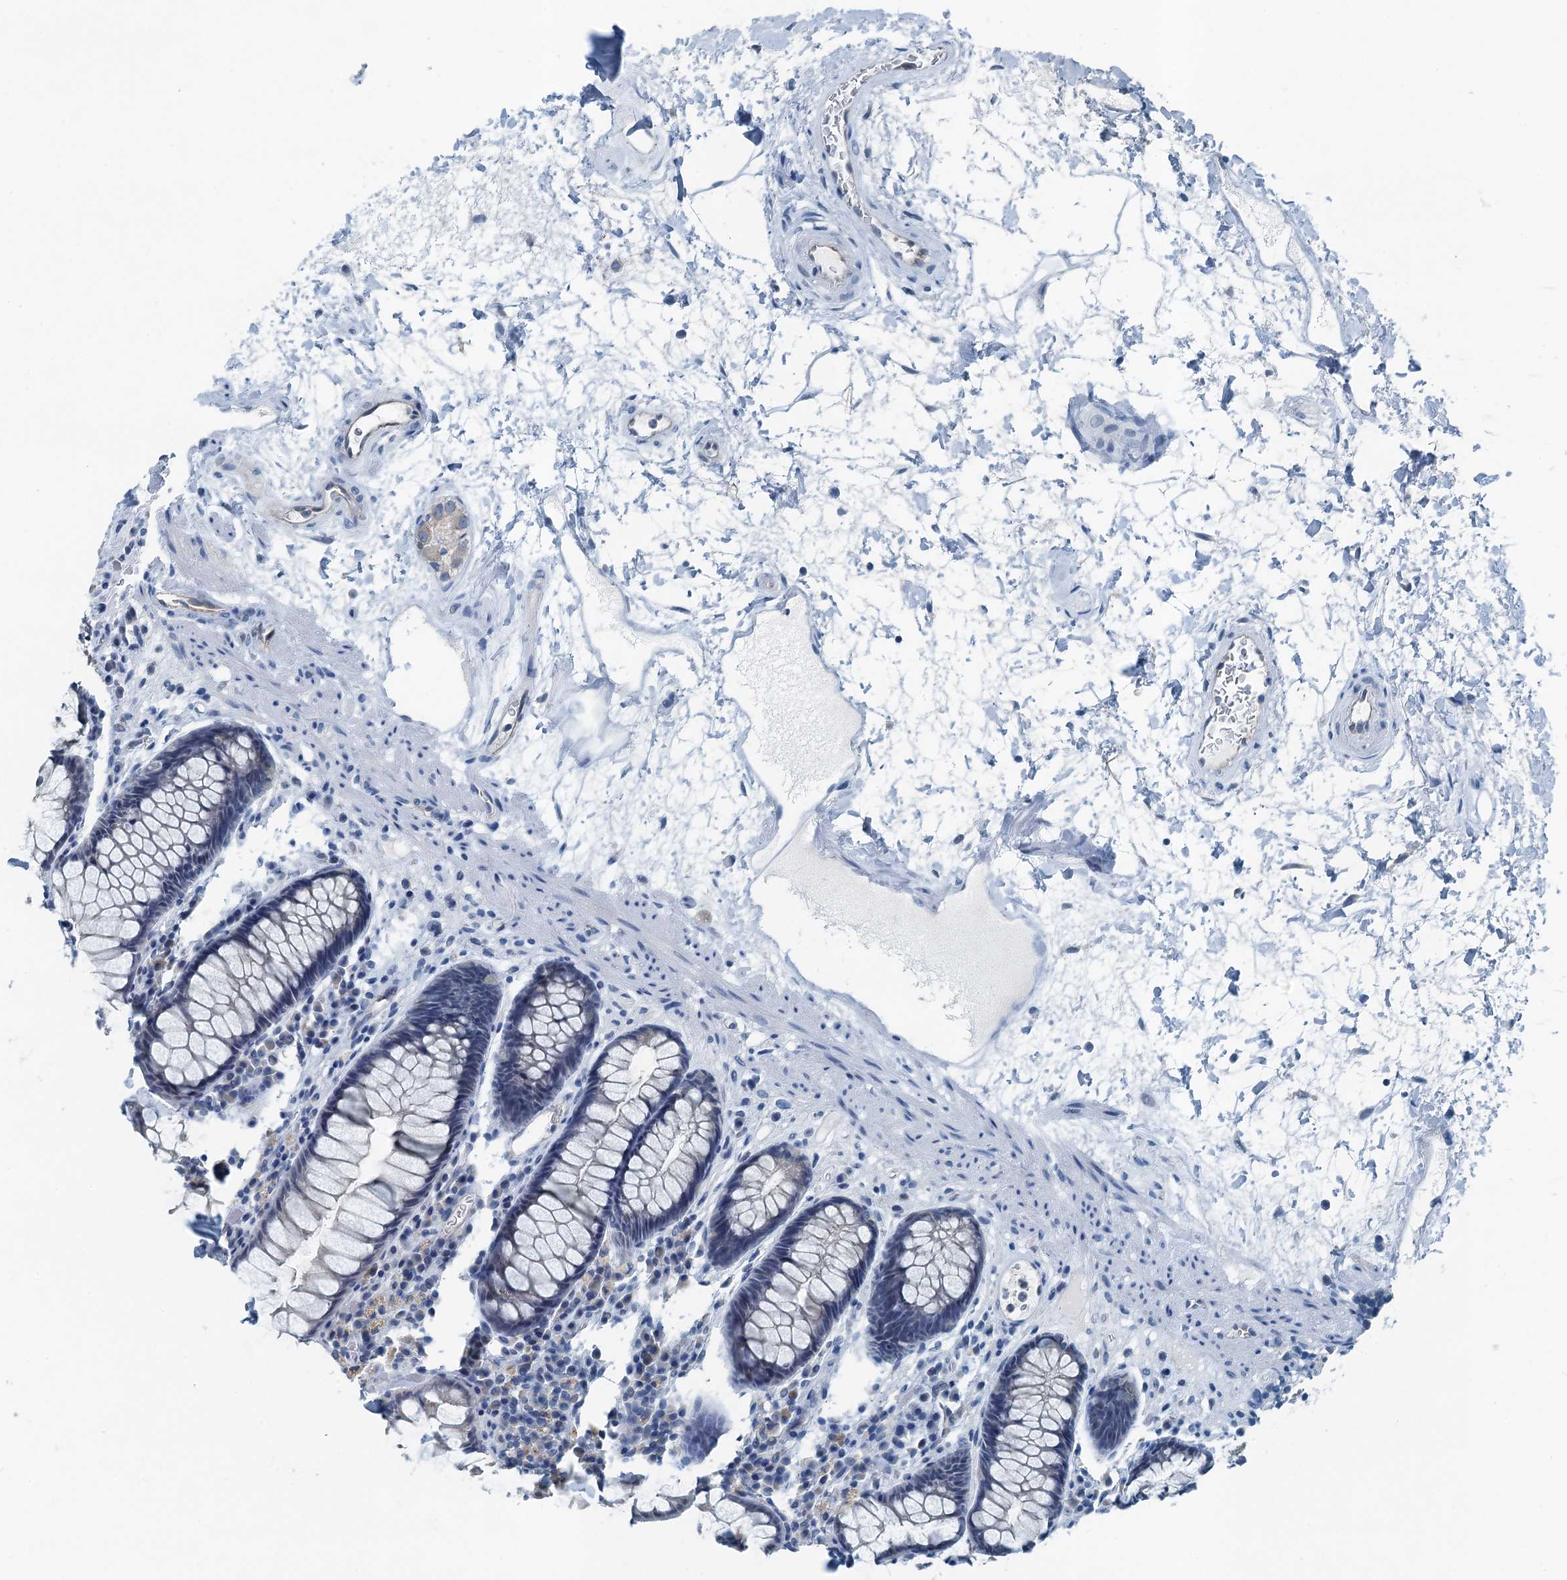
{"staining": {"intensity": "negative", "quantity": "none", "location": "none"}, "tissue": "rectum", "cell_type": "Glandular cells", "image_type": "normal", "snomed": [{"axis": "morphology", "description": "Normal tissue, NOS"}, {"axis": "topography", "description": "Rectum"}], "caption": "This is a image of IHC staining of unremarkable rectum, which shows no expression in glandular cells.", "gene": "GFOD2", "patient": {"sex": "male", "age": 64}}